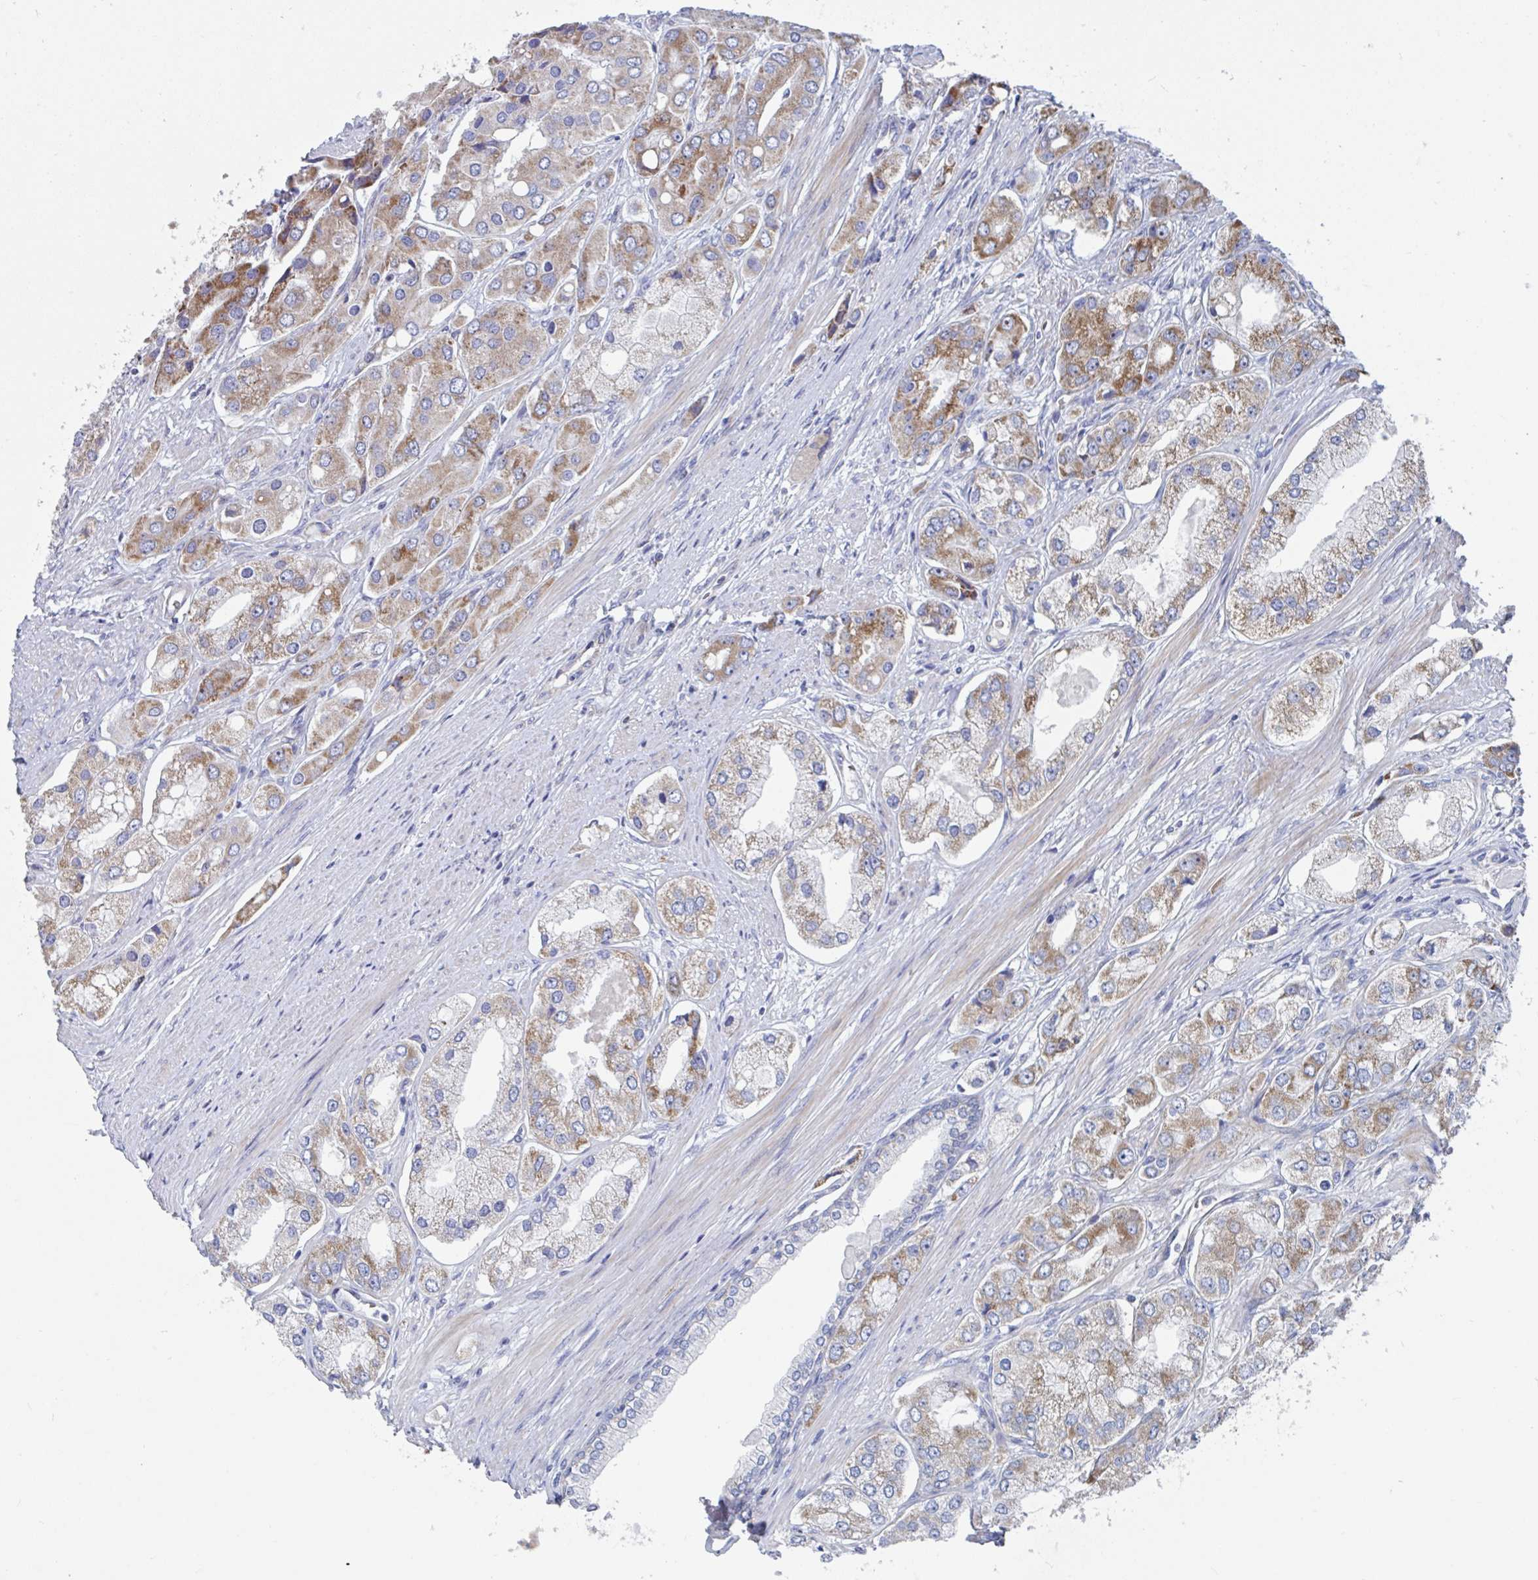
{"staining": {"intensity": "moderate", "quantity": ">75%", "location": "cytoplasmic/membranous"}, "tissue": "prostate cancer", "cell_type": "Tumor cells", "image_type": "cancer", "snomed": [{"axis": "morphology", "description": "Adenocarcinoma, Low grade"}, {"axis": "topography", "description": "Prostate"}], "caption": "Prostate cancer (low-grade adenocarcinoma) stained with immunohistochemistry (IHC) exhibits moderate cytoplasmic/membranous positivity in about >75% of tumor cells.", "gene": "MRPL53", "patient": {"sex": "male", "age": 69}}